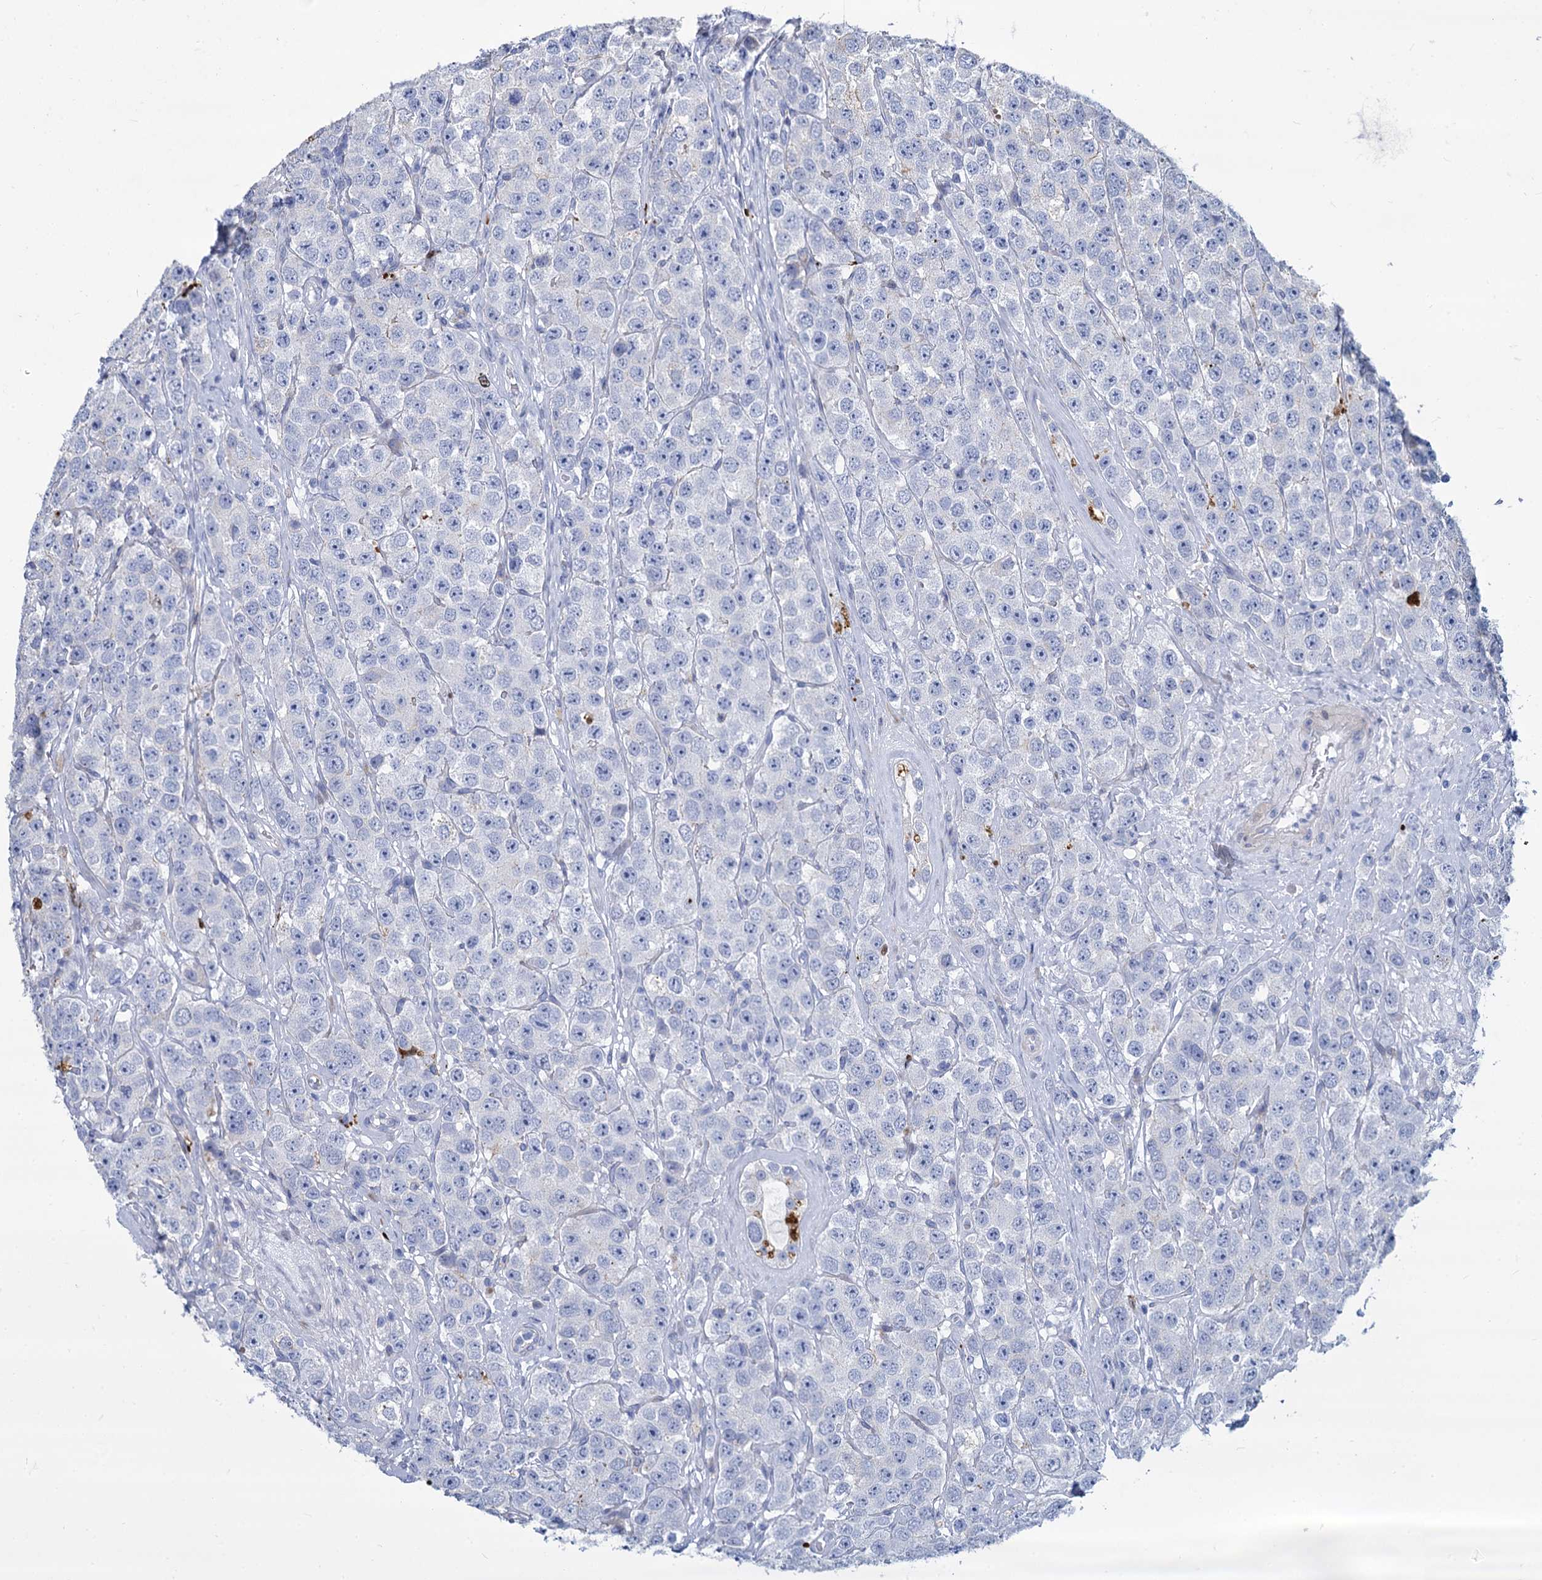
{"staining": {"intensity": "negative", "quantity": "none", "location": "none"}, "tissue": "testis cancer", "cell_type": "Tumor cells", "image_type": "cancer", "snomed": [{"axis": "morphology", "description": "Seminoma, NOS"}, {"axis": "topography", "description": "Testis"}], "caption": "This is a image of immunohistochemistry (IHC) staining of testis cancer, which shows no expression in tumor cells. (IHC, brightfield microscopy, high magnification).", "gene": "TRIM77", "patient": {"sex": "male", "age": 28}}